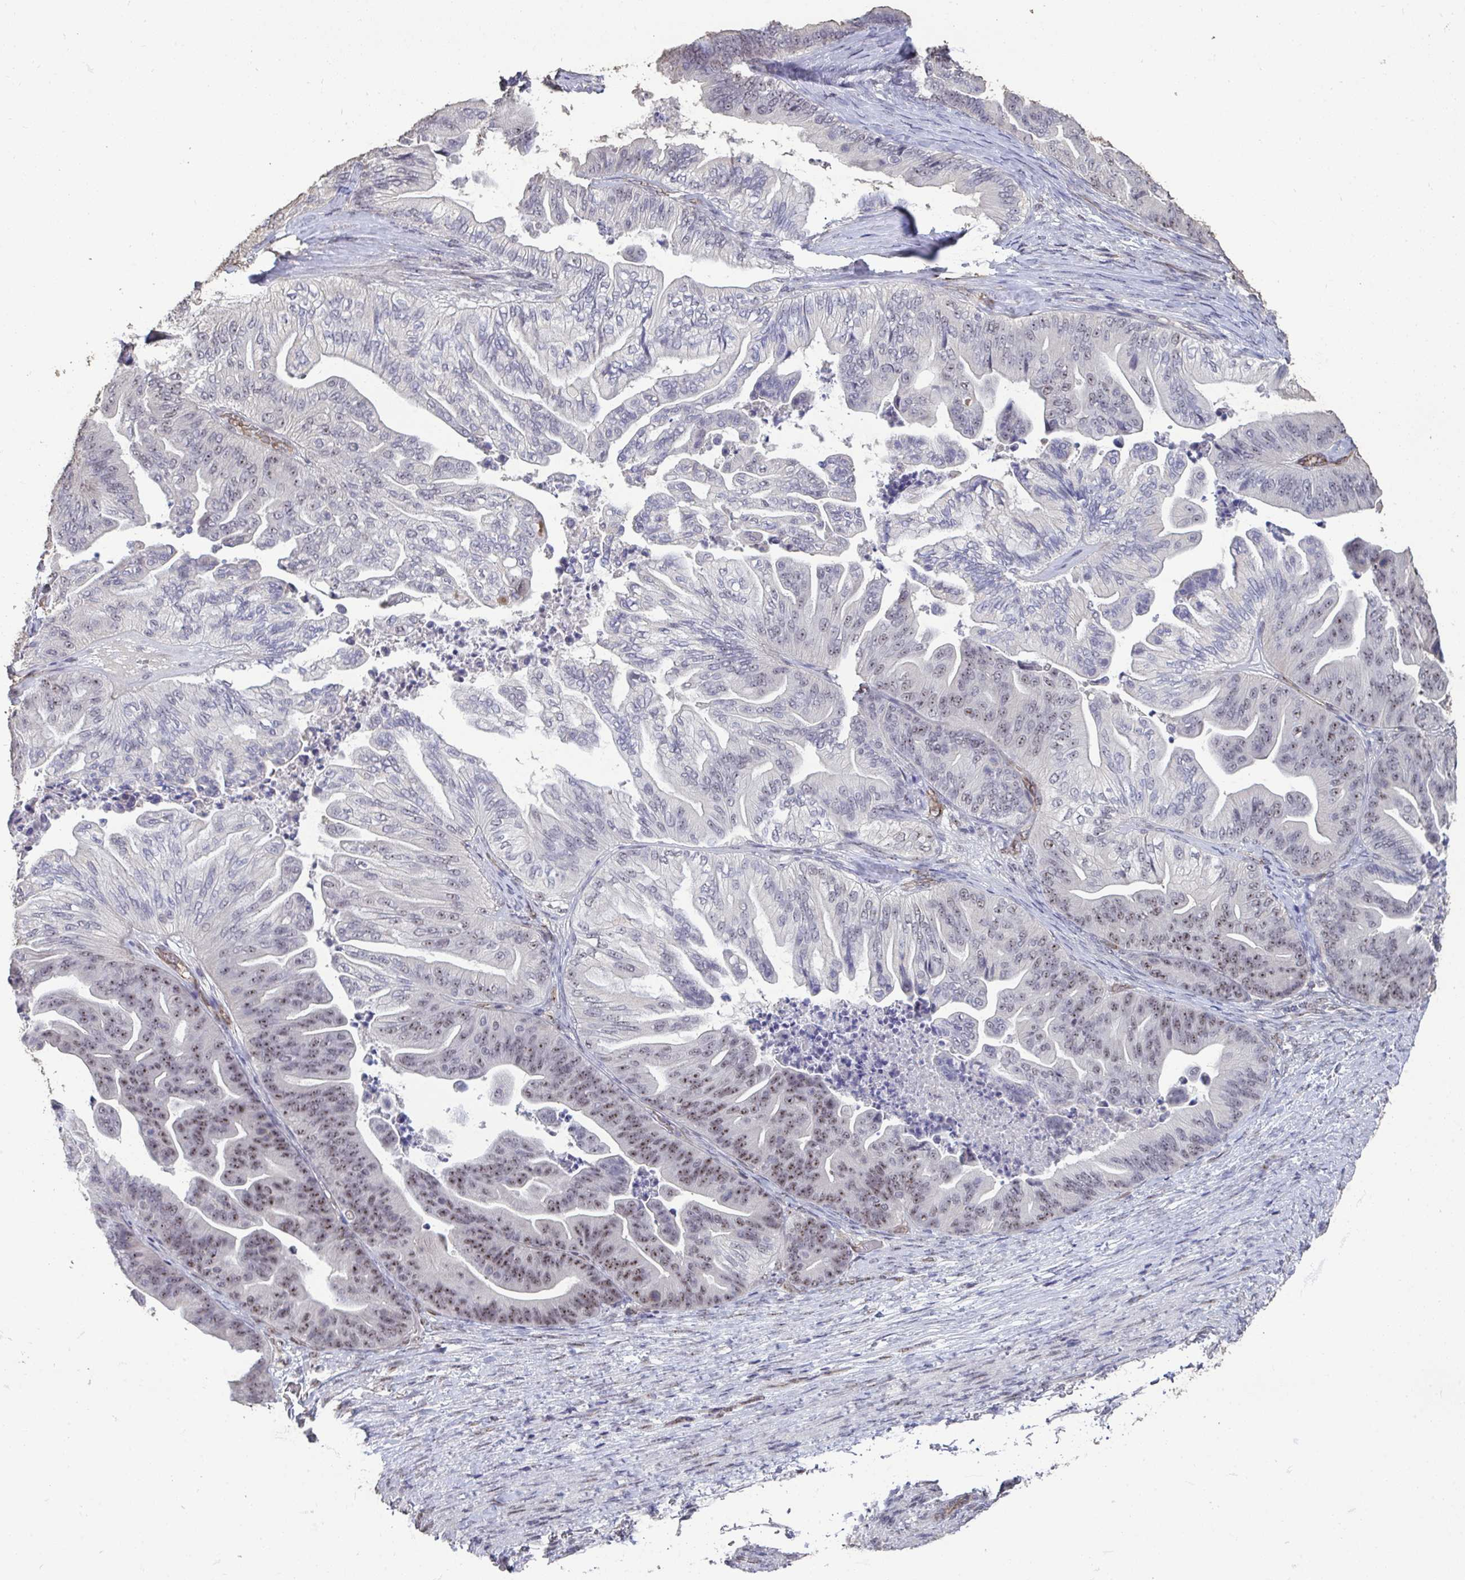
{"staining": {"intensity": "moderate", "quantity": "<25%", "location": "nuclear"}, "tissue": "ovarian cancer", "cell_type": "Tumor cells", "image_type": "cancer", "snomed": [{"axis": "morphology", "description": "Cystadenocarcinoma, mucinous, NOS"}, {"axis": "topography", "description": "Ovary"}], "caption": "Brown immunohistochemical staining in human ovarian cancer (mucinous cystadenocarcinoma) demonstrates moderate nuclear staining in about <25% of tumor cells.", "gene": "SENP3", "patient": {"sex": "female", "age": 67}}